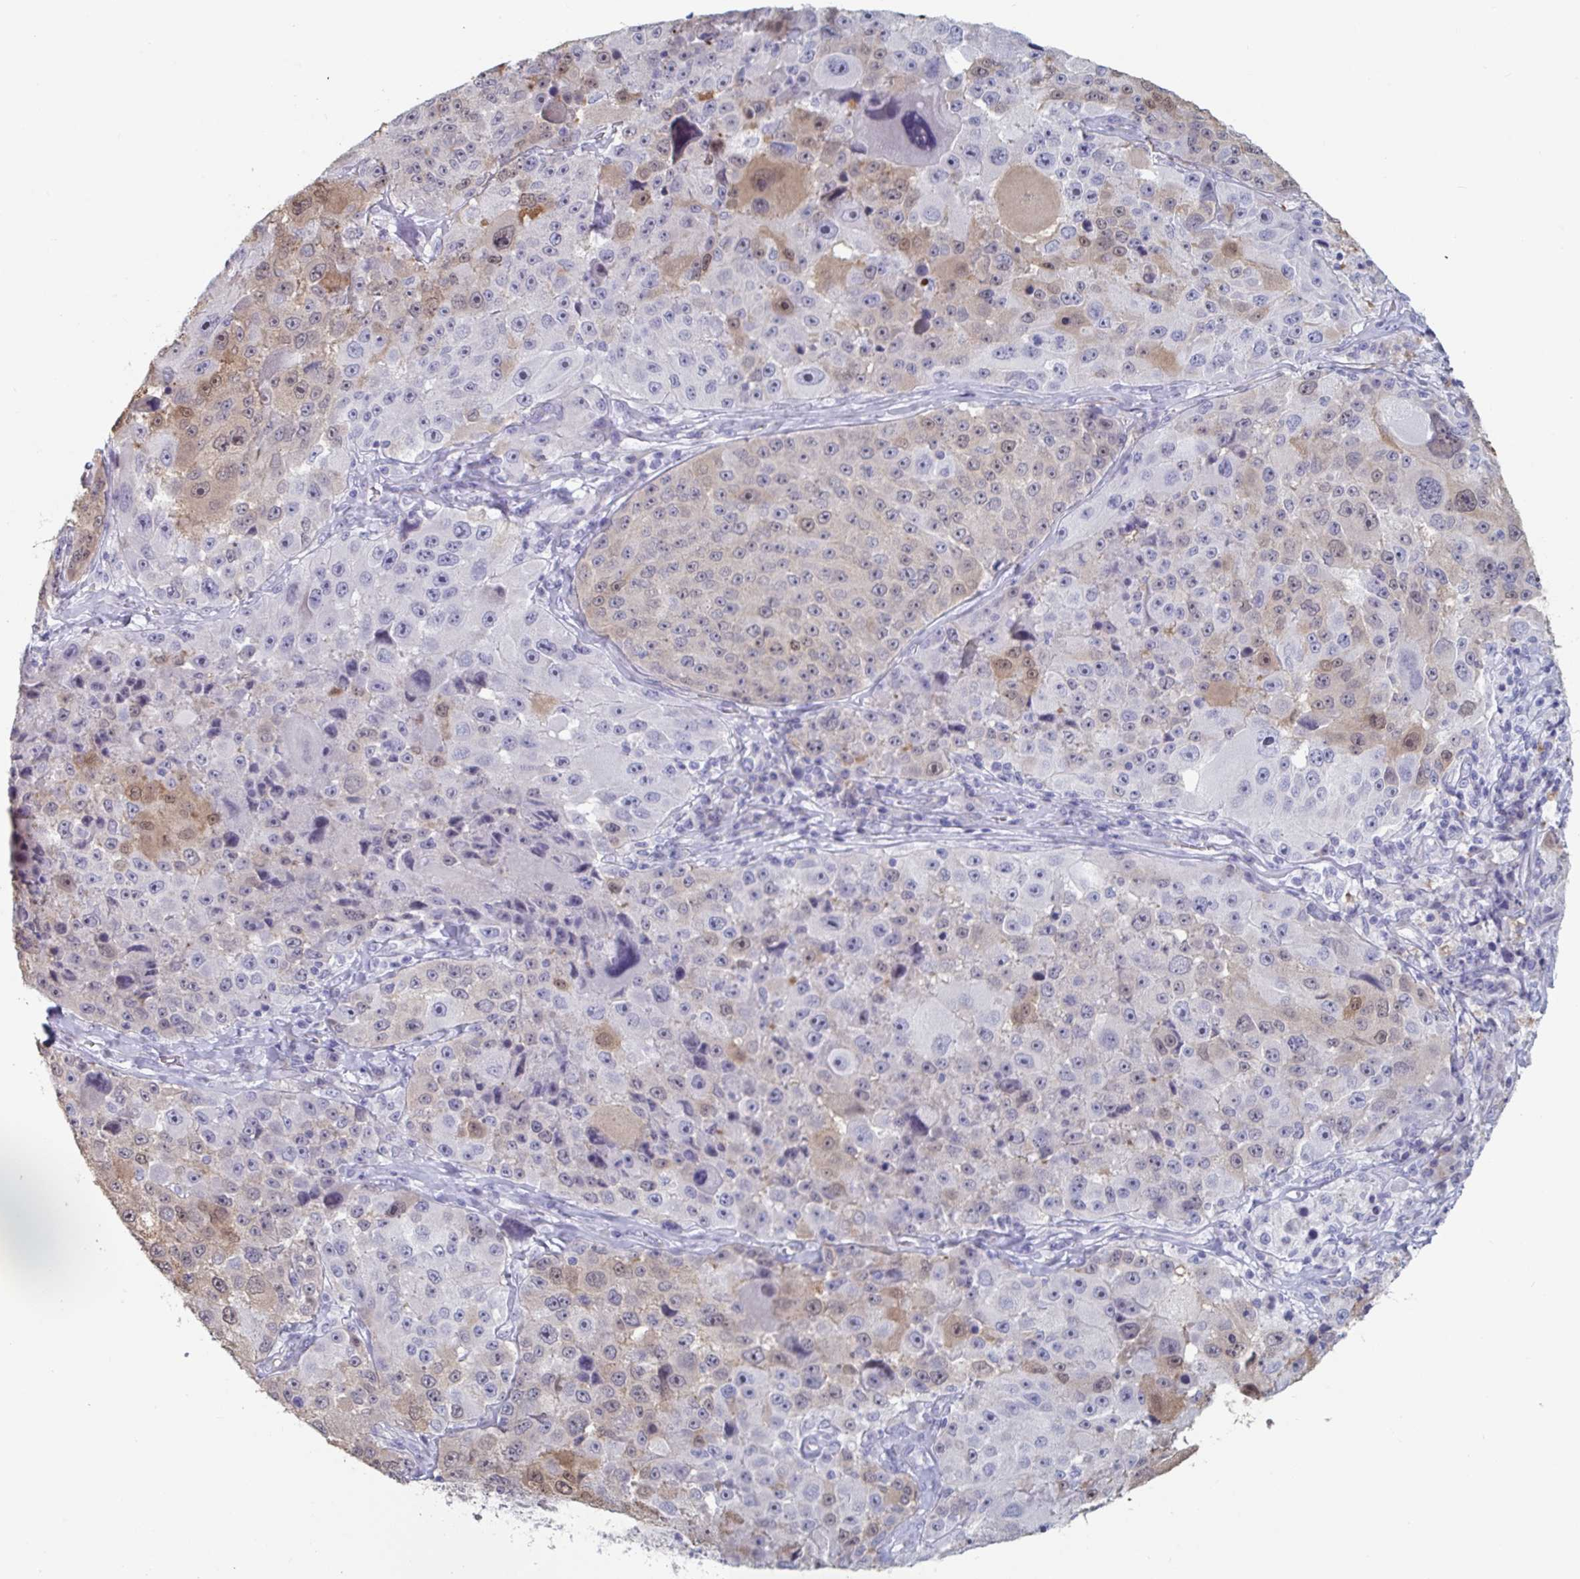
{"staining": {"intensity": "weak", "quantity": "<25%", "location": "cytoplasmic/membranous"}, "tissue": "melanoma", "cell_type": "Tumor cells", "image_type": "cancer", "snomed": [{"axis": "morphology", "description": "Malignant melanoma, Metastatic site"}, {"axis": "topography", "description": "Lymph node"}], "caption": "Immunohistochemical staining of human melanoma reveals no significant staining in tumor cells.", "gene": "FOXA1", "patient": {"sex": "male", "age": 62}}